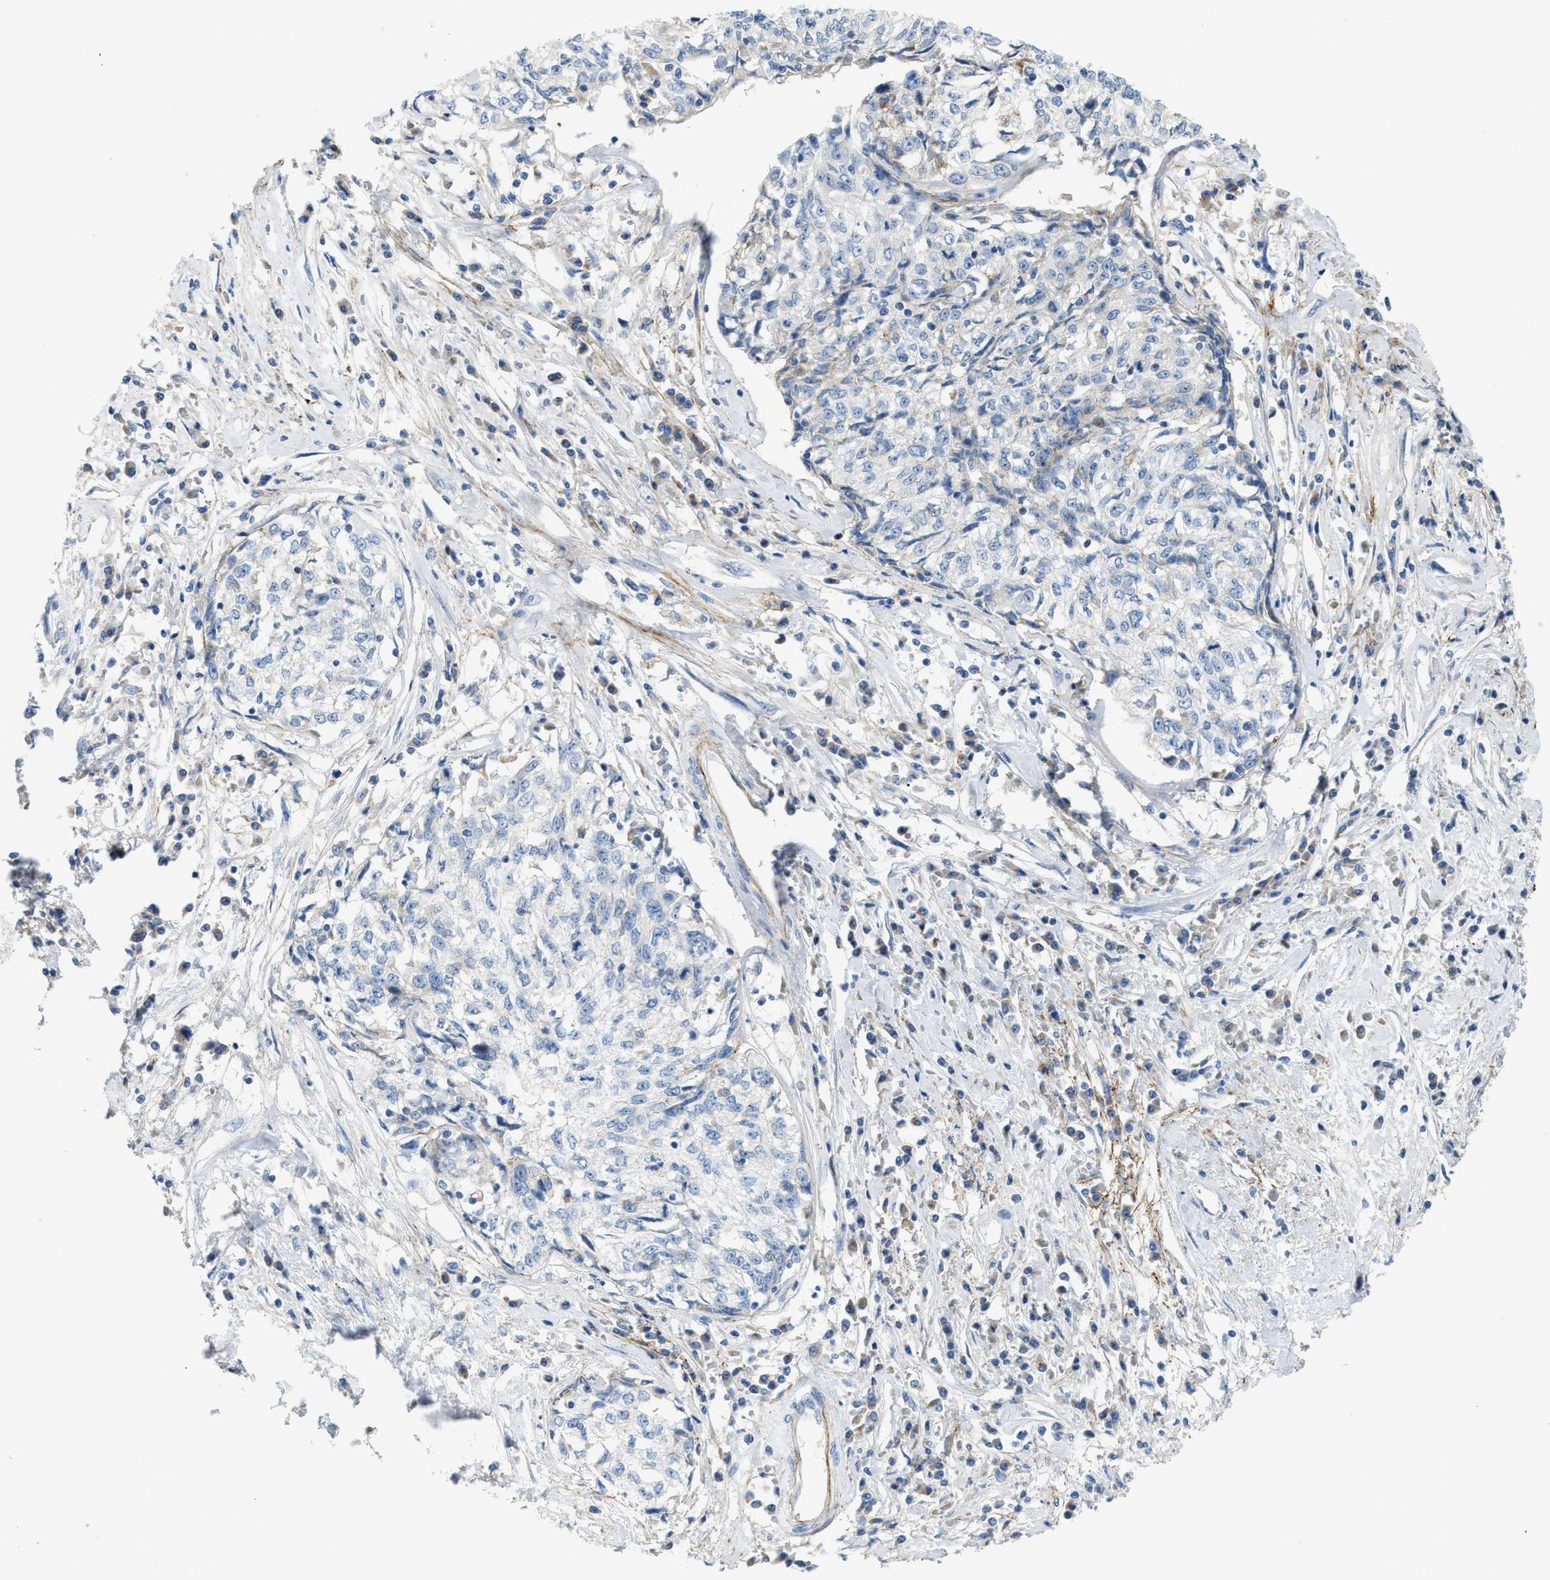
{"staining": {"intensity": "negative", "quantity": "none", "location": "none"}, "tissue": "cervical cancer", "cell_type": "Tumor cells", "image_type": "cancer", "snomed": [{"axis": "morphology", "description": "Squamous cell carcinoma, NOS"}, {"axis": "topography", "description": "Cervix"}], "caption": "Protein analysis of squamous cell carcinoma (cervical) exhibits no significant positivity in tumor cells.", "gene": "LMBRD1", "patient": {"sex": "female", "age": 57}}